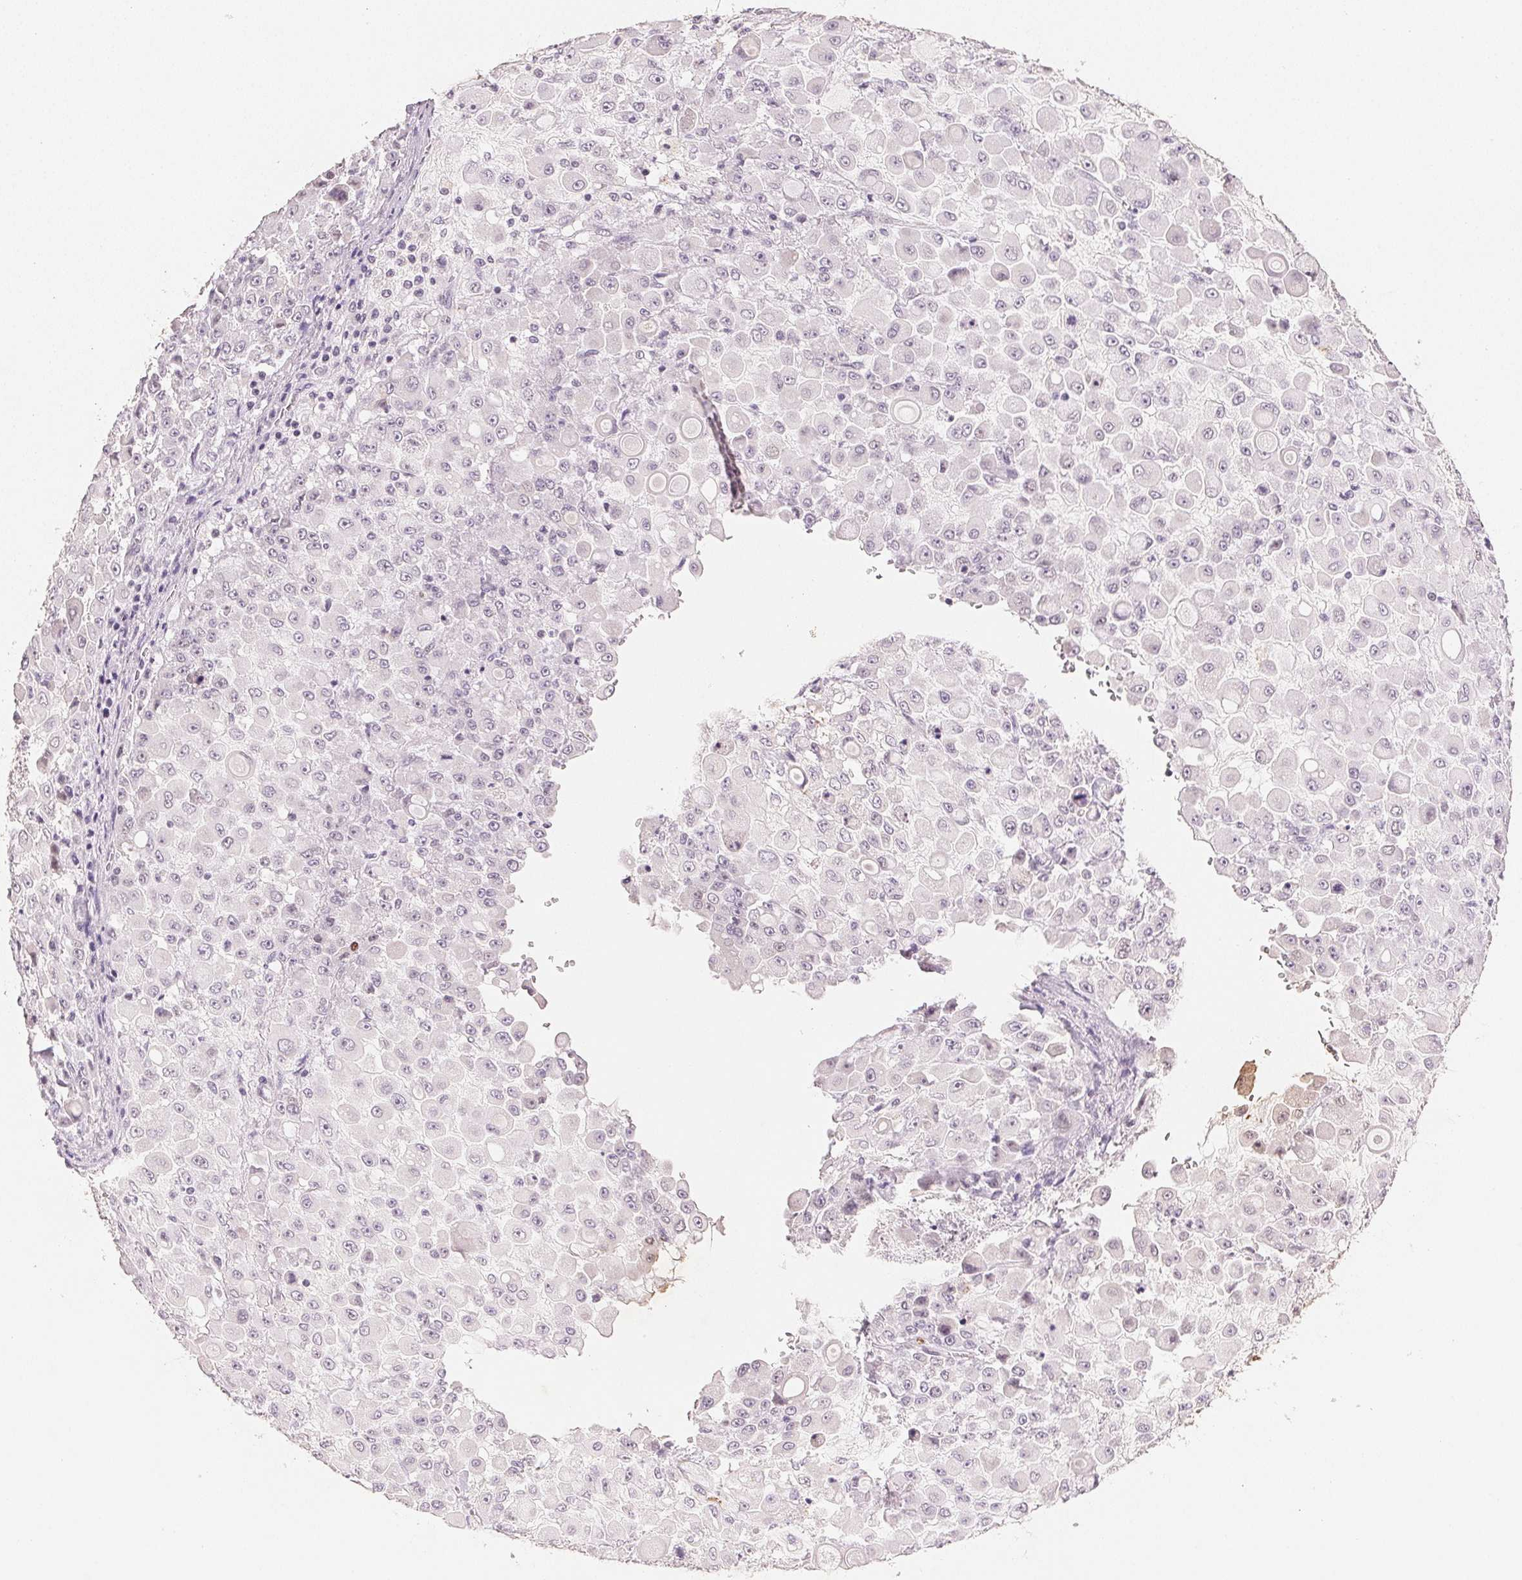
{"staining": {"intensity": "negative", "quantity": "none", "location": "none"}, "tissue": "stomach cancer", "cell_type": "Tumor cells", "image_type": "cancer", "snomed": [{"axis": "morphology", "description": "Adenocarcinoma, NOS"}, {"axis": "topography", "description": "Stomach"}], "caption": "DAB immunohistochemical staining of human adenocarcinoma (stomach) demonstrates no significant expression in tumor cells. Nuclei are stained in blue.", "gene": "SMTN", "patient": {"sex": "female", "age": 76}}